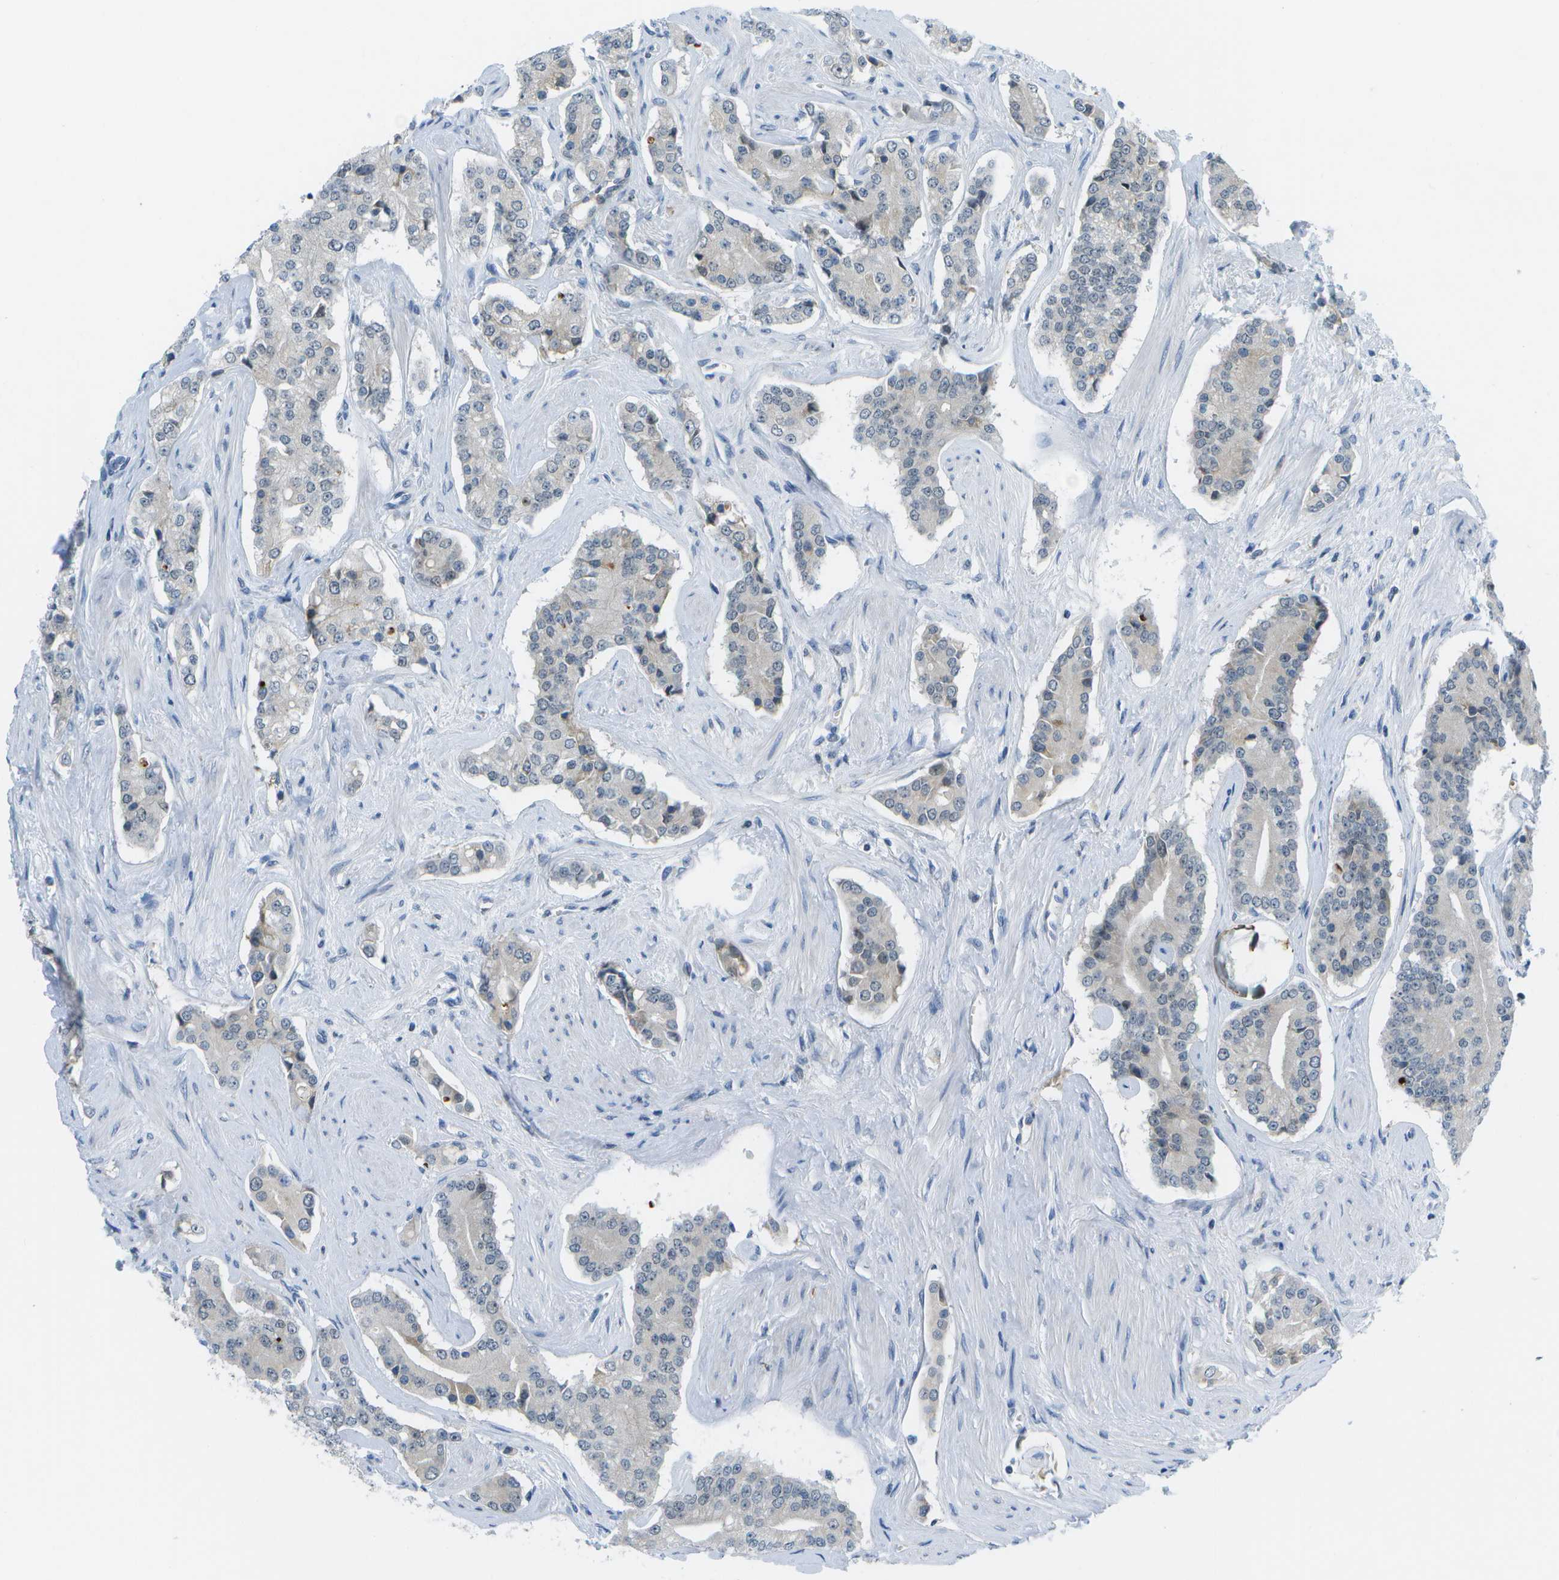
{"staining": {"intensity": "moderate", "quantity": "<25%", "location": "cytoplasmic/membranous,nuclear"}, "tissue": "prostate cancer", "cell_type": "Tumor cells", "image_type": "cancer", "snomed": [{"axis": "morphology", "description": "Adenocarcinoma, High grade"}, {"axis": "topography", "description": "Prostate"}], "caption": "An immunohistochemistry image of tumor tissue is shown. Protein staining in brown shows moderate cytoplasmic/membranous and nuclear positivity in prostate adenocarcinoma (high-grade) within tumor cells. The protein of interest is shown in brown color, while the nuclei are stained blue.", "gene": "PITHD1", "patient": {"sex": "male", "age": 71}}